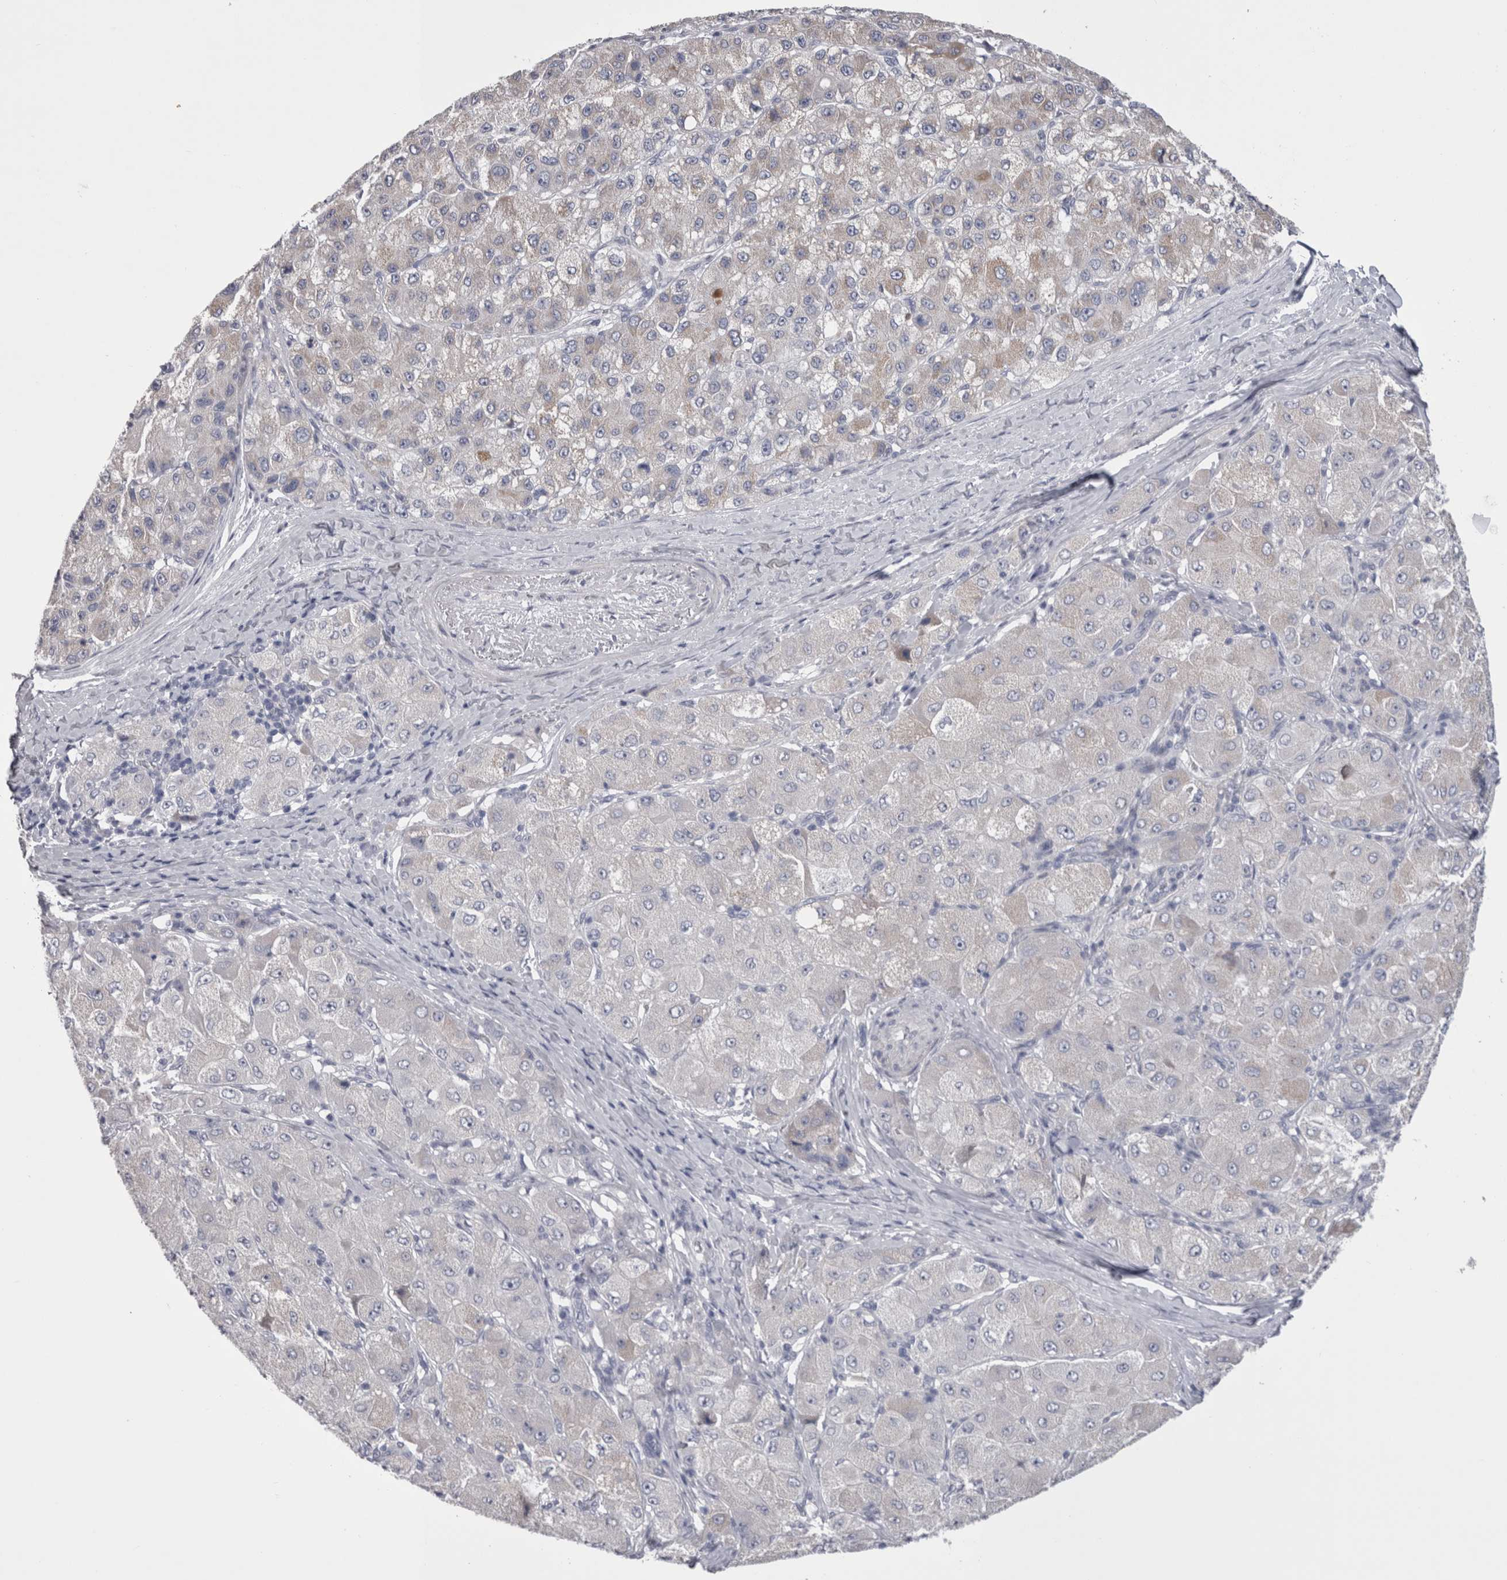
{"staining": {"intensity": "negative", "quantity": "none", "location": "none"}, "tissue": "liver cancer", "cell_type": "Tumor cells", "image_type": "cancer", "snomed": [{"axis": "morphology", "description": "Carcinoma, Hepatocellular, NOS"}, {"axis": "topography", "description": "Liver"}], "caption": "DAB immunohistochemical staining of hepatocellular carcinoma (liver) displays no significant expression in tumor cells.", "gene": "PWP2", "patient": {"sex": "male", "age": 80}}